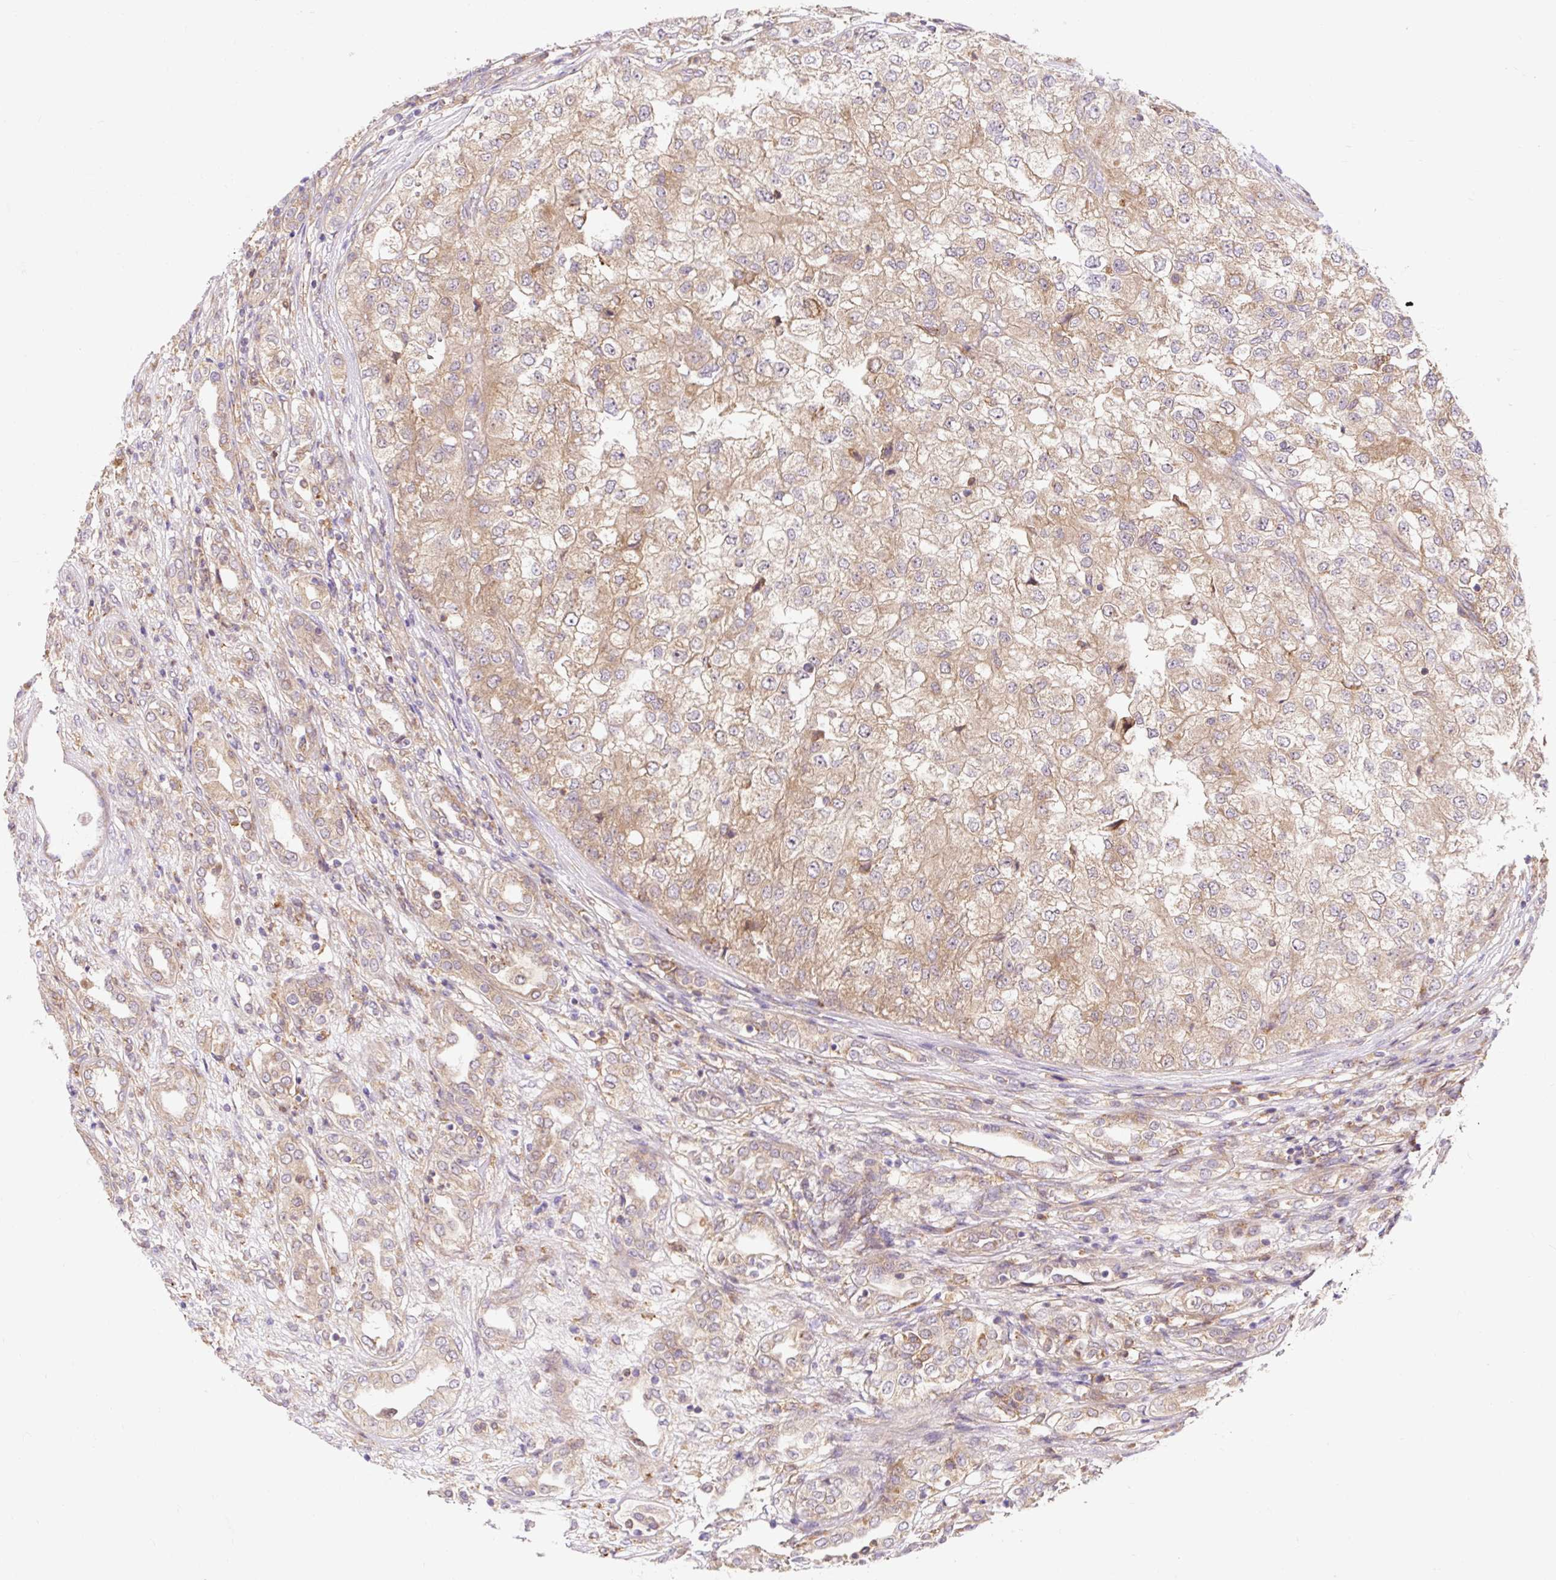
{"staining": {"intensity": "moderate", "quantity": ">75%", "location": "cytoplasmic/membranous"}, "tissue": "renal cancer", "cell_type": "Tumor cells", "image_type": "cancer", "snomed": [{"axis": "morphology", "description": "Adenocarcinoma, NOS"}, {"axis": "topography", "description": "Kidney"}], "caption": "Immunohistochemical staining of human renal cancer demonstrates moderate cytoplasmic/membranous protein expression in about >75% of tumor cells.", "gene": "TRIAP1", "patient": {"sex": "female", "age": 54}}